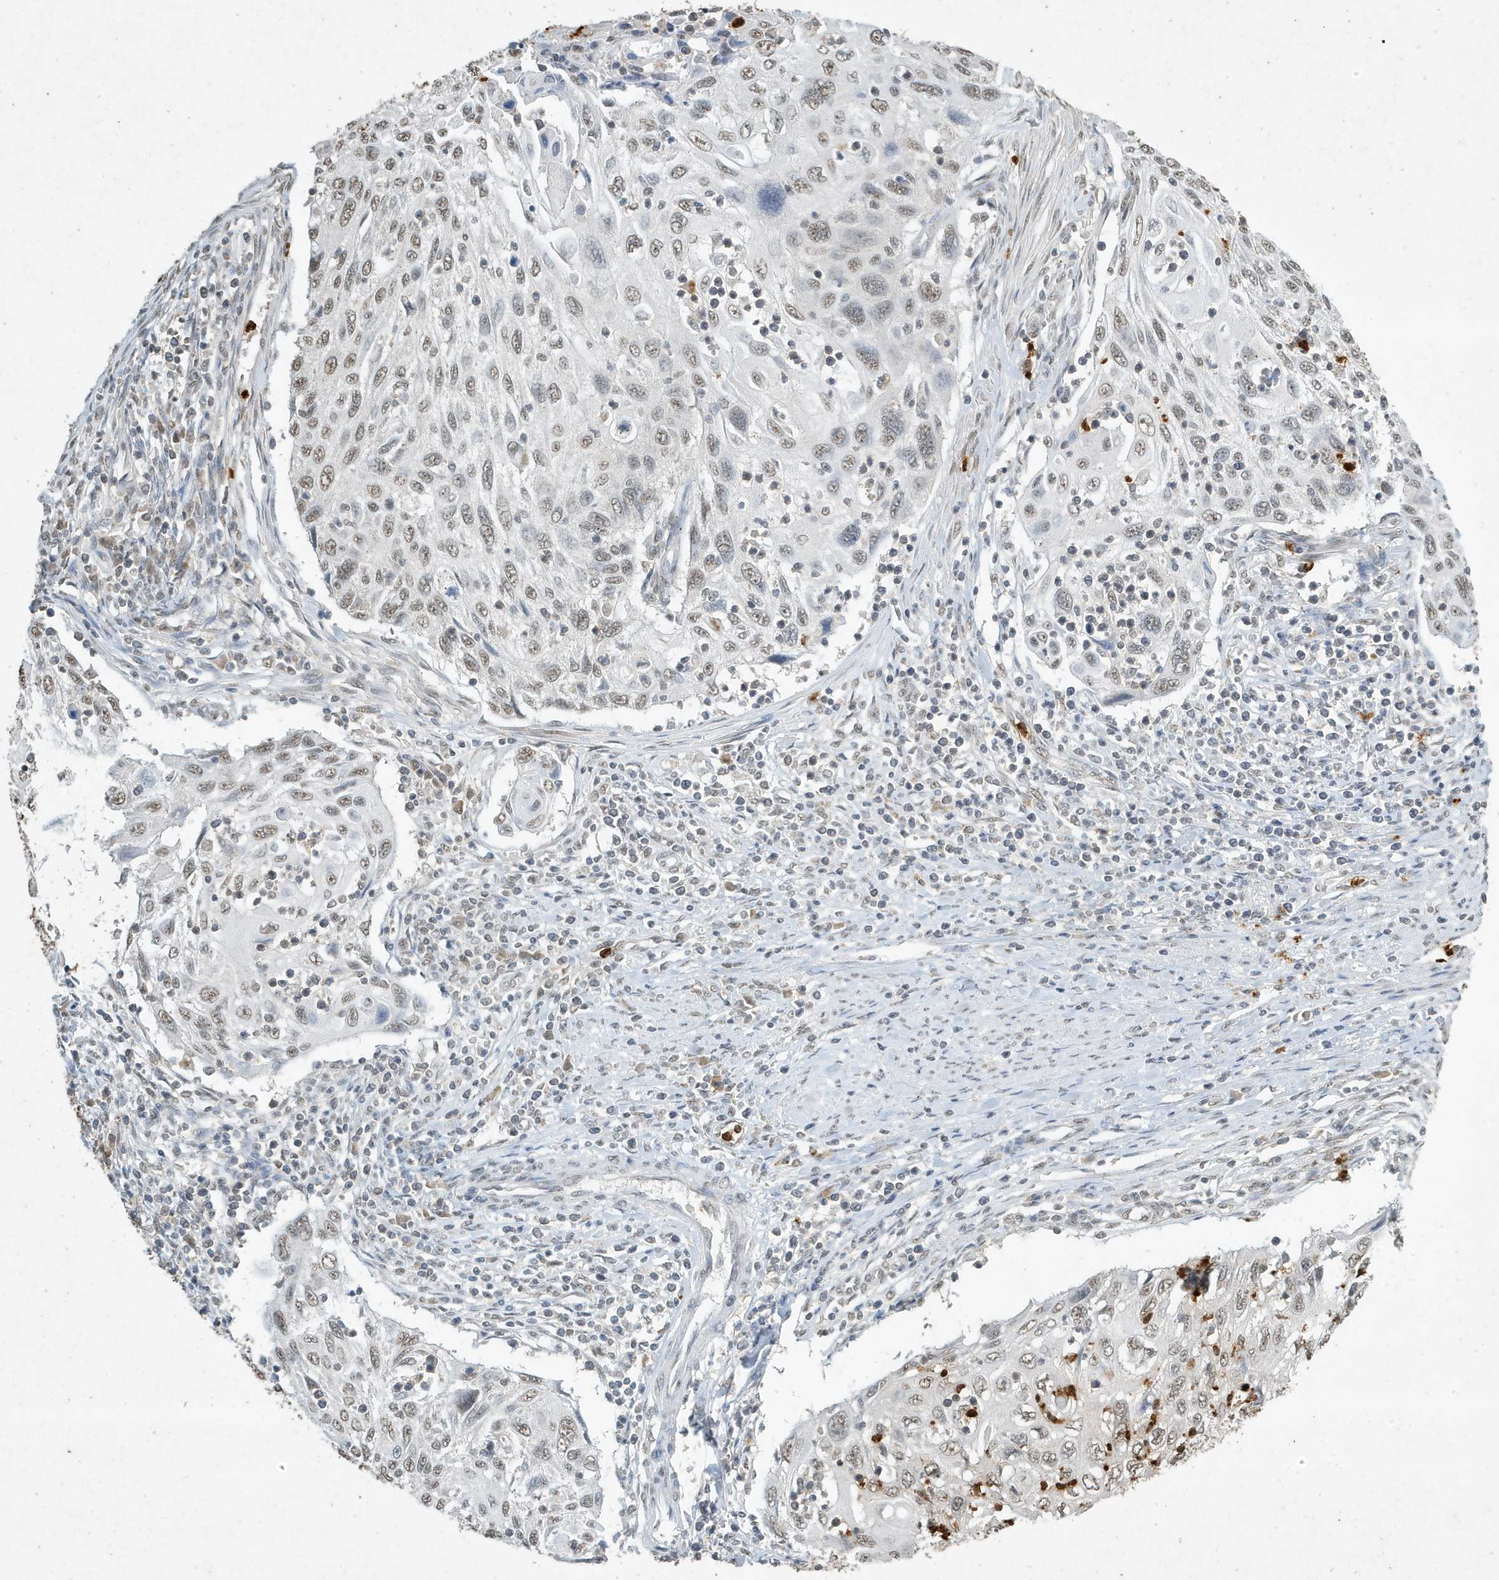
{"staining": {"intensity": "weak", "quantity": ">75%", "location": "nuclear"}, "tissue": "cervical cancer", "cell_type": "Tumor cells", "image_type": "cancer", "snomed": [{"axis": "morphology", "description": "Squamous cell carcinoma, NOS"}, {"axis": "topography", "description": "Cervix"}], "caption": "Squamous cell carcinoma (cervical) tissue displays weak nuclear expression in approximately >75% of tumor cells, visualized by immunohistochemistry. (DAB (3,3'-diaminobenzidine) = brown stain, brightfield microscopy at high magnification).", "gene": "DEFA1", "patient": {"sex": "female", "age": 70}}